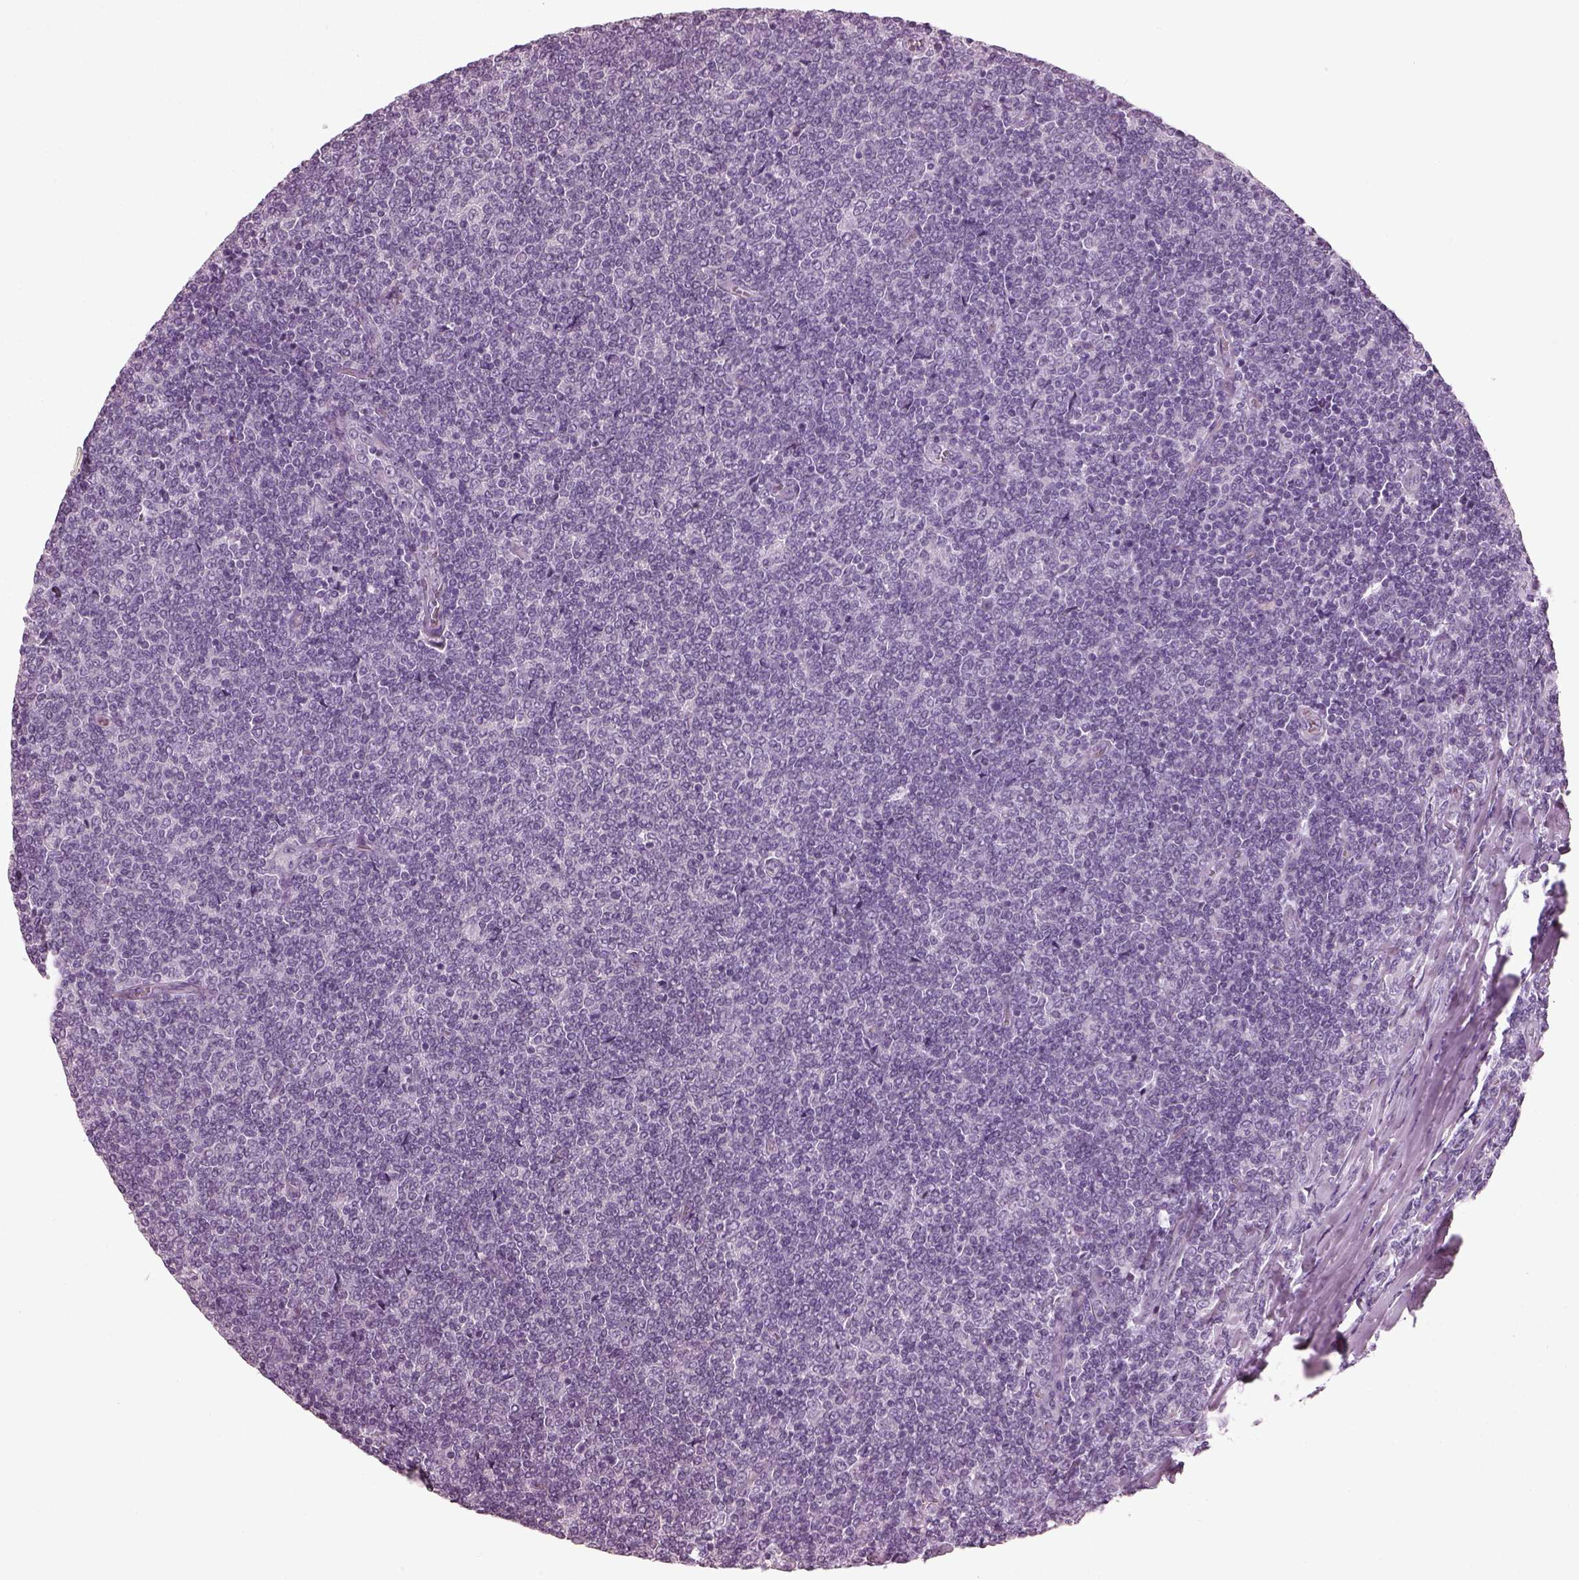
{"staining": {"intensity": "negative", "quantity": "none", "location": "none"}, "tissue": "lymphoma", "cell_type": "Tumor cells", "image_type": "cancer", "snomed": [{"axis": "morphology", "description": "Malignant lymphoma, non-Hodgkin's type, Low grade"}, {"axis": "topography", "description": "Lymph node"}], "caption": "This is an IHC micrograph of human malignant lymphoma, non-Hodgkin's type (low-grade). There is no positivity in tumor cells.", "gene": "PDC", "patient": {"sex": "male", "age": 52}}